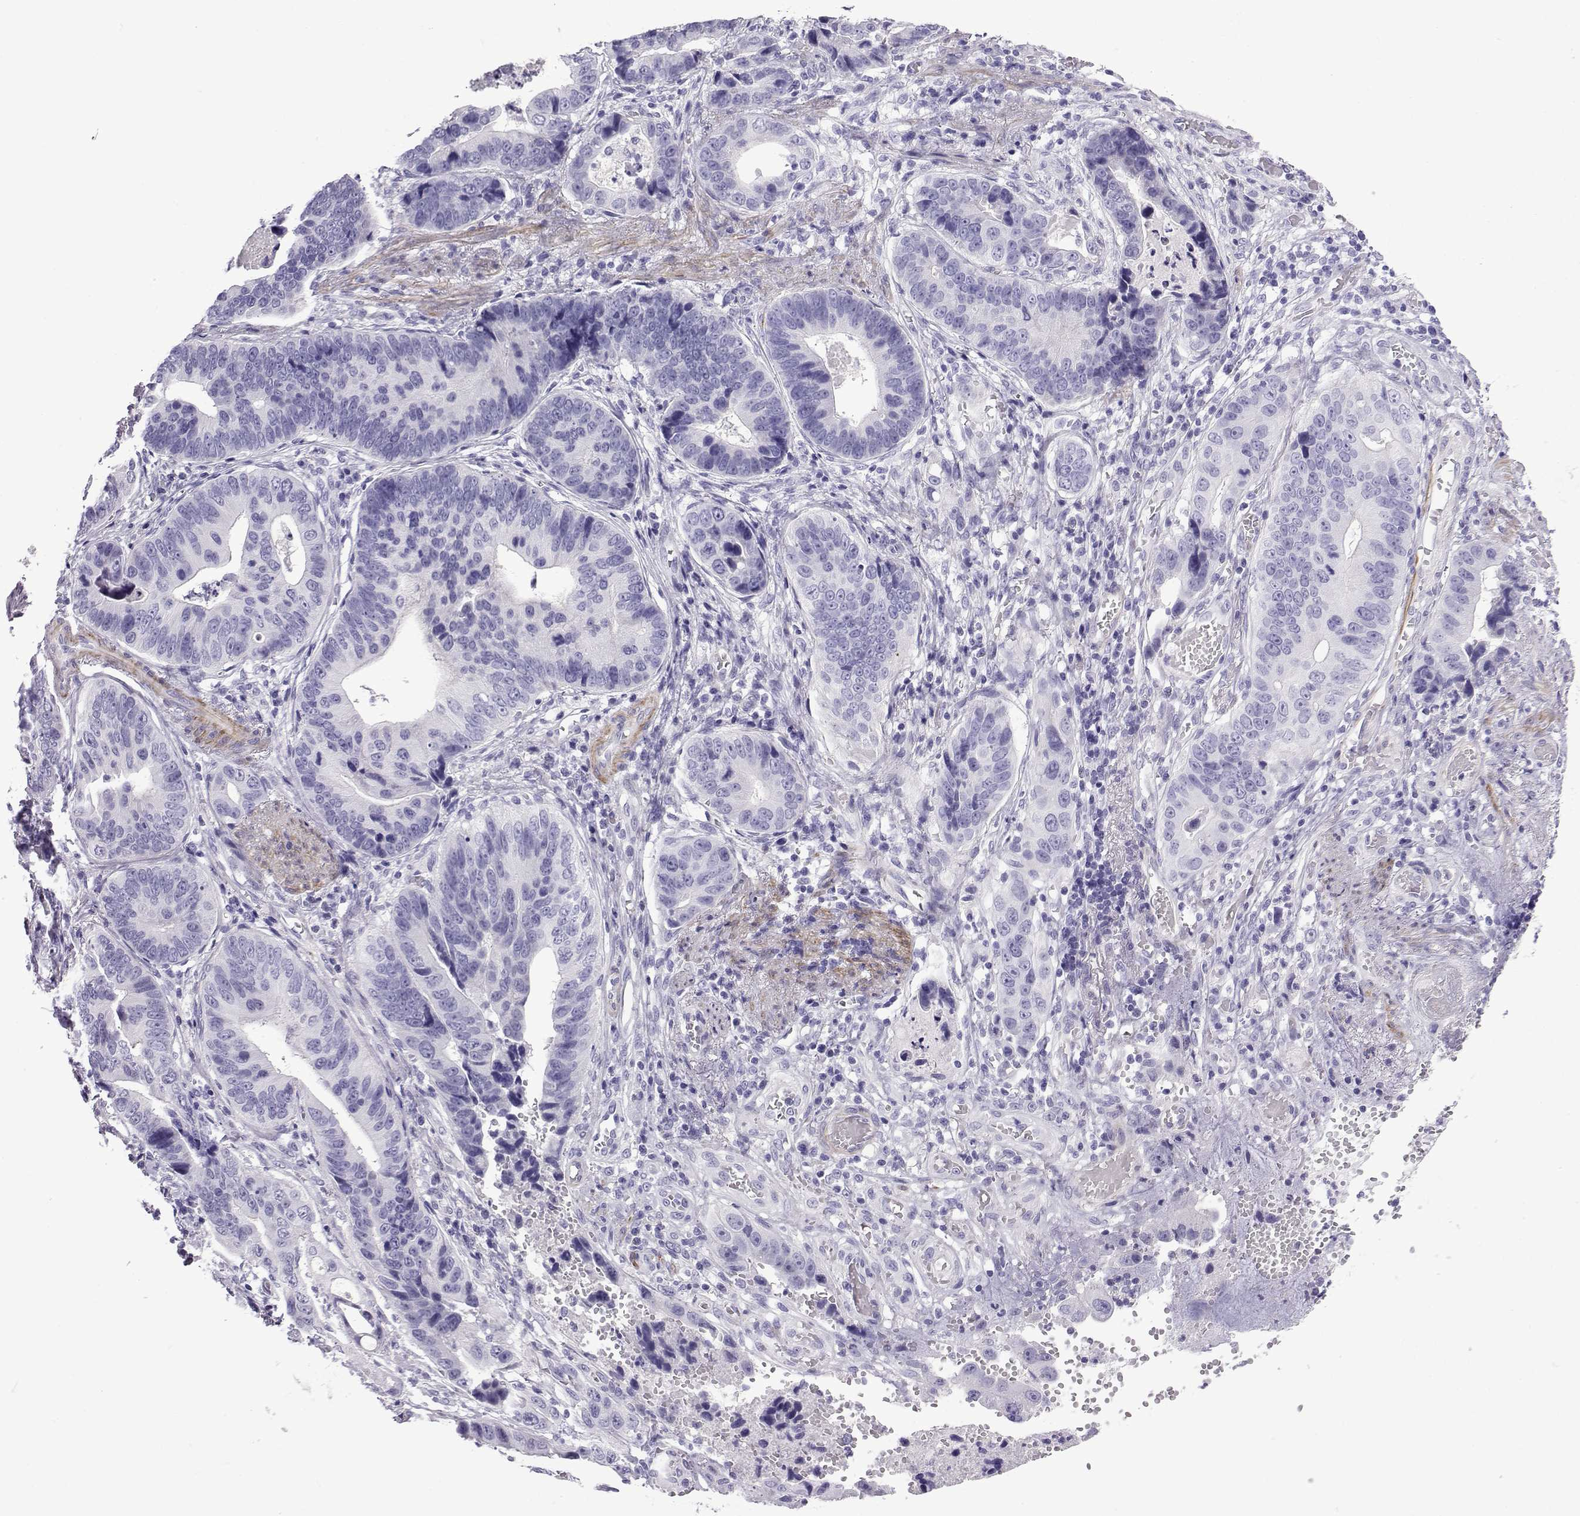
{"staining": {"intensity": "negative", "quantity": "none", "location": "none"}, "tissue": "stomach cancer", "cell_type": "Tumor cells", "image_type": "cancer", "snomed": [{"axis": "morphology", "description": "Adenocarcinoma, NOS"}, {"axis": "topography", "description": "Stomach"}], "caption": "The image exhibits no staining of tumor cells in stomach adenocarcinoma.", "gene": "KCNF1", "patient": {"sex": "male", "age": 84}}